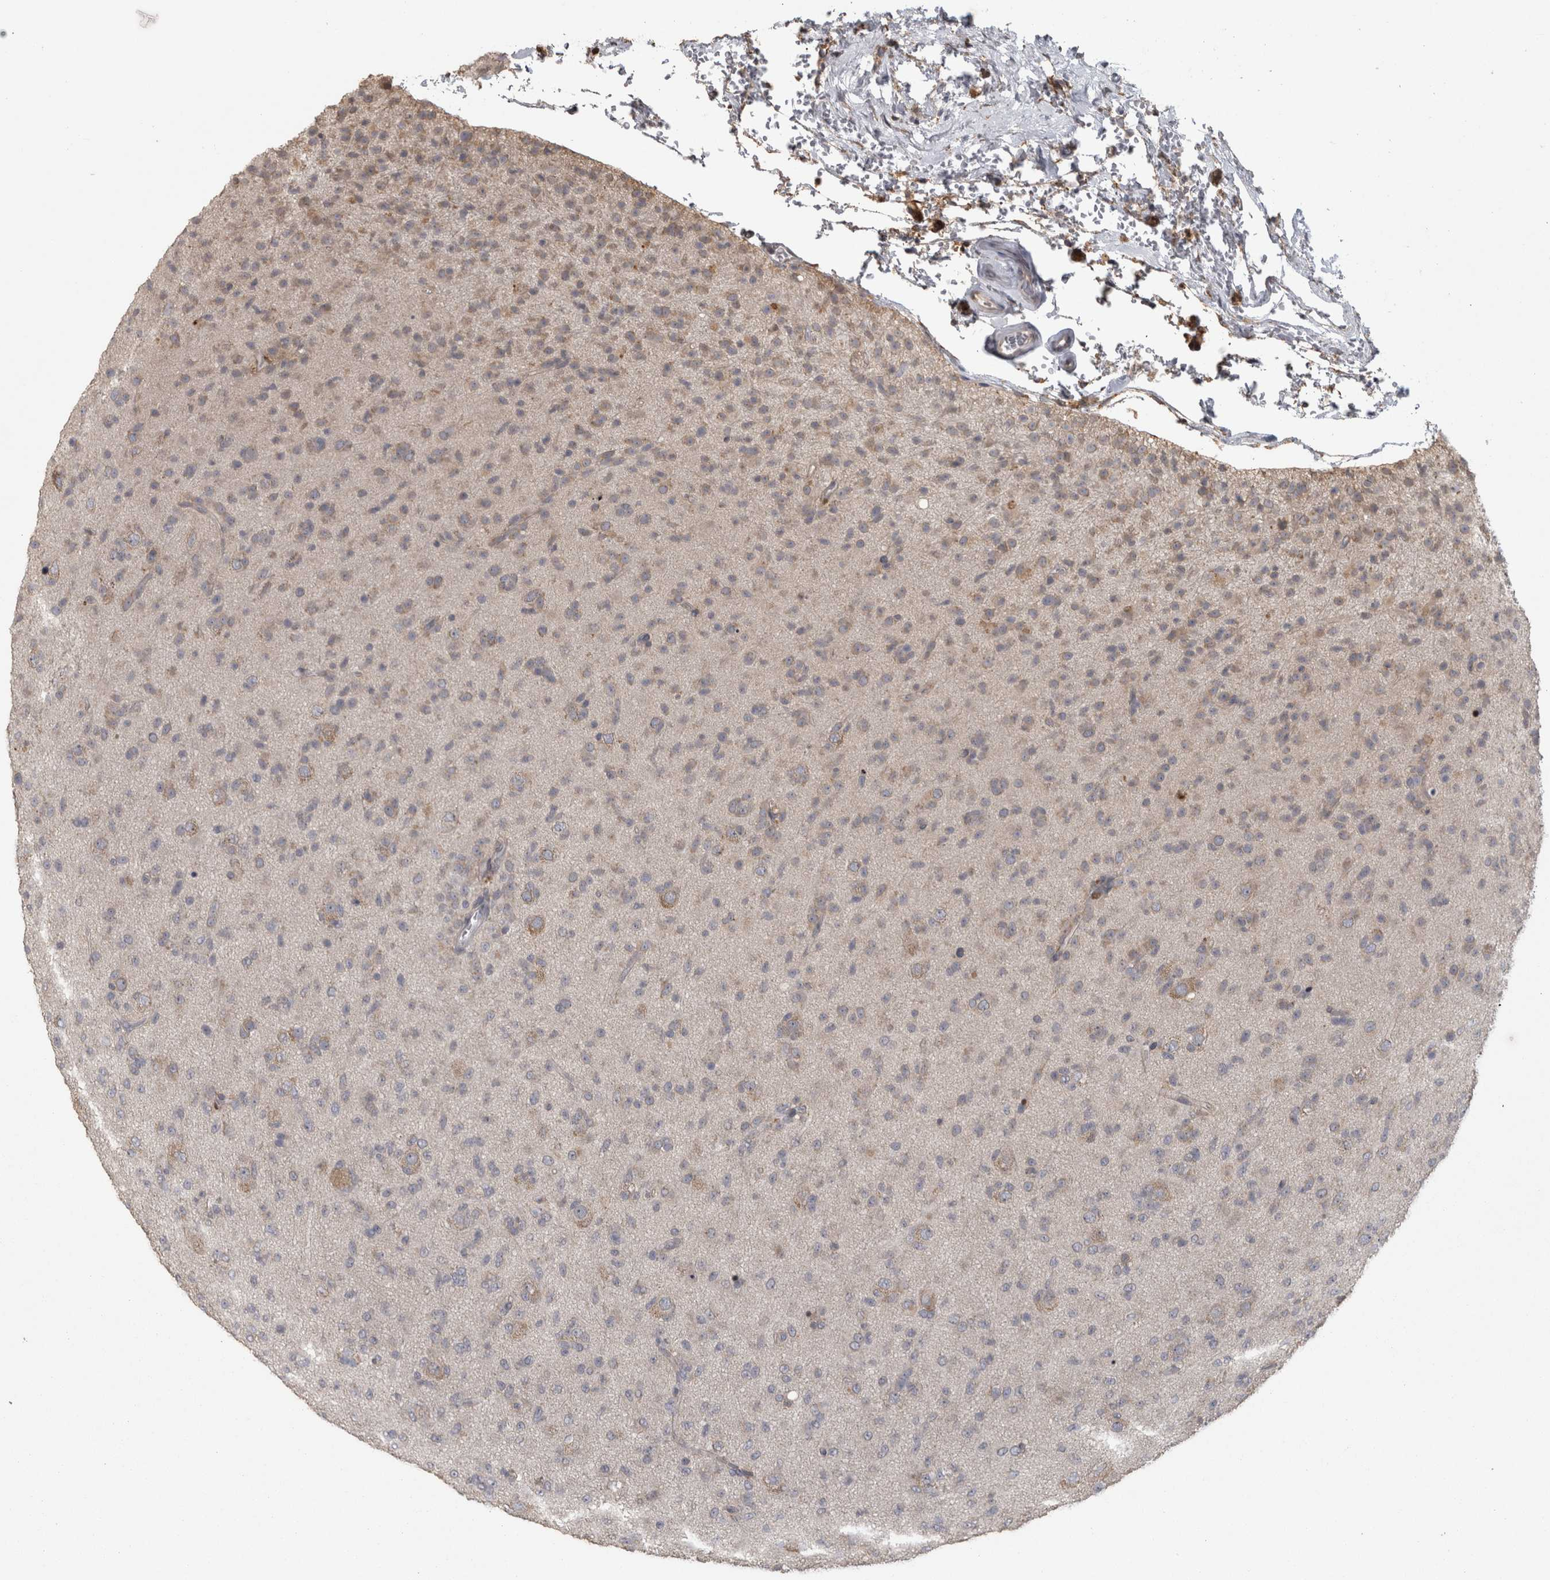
{"staining": {"intensity": "negative", "quantity": "none", "location": "none"}, "tissue": "glioma", "cell_type": "Tumor cells", "image_type": "cancer", "snomed": [{"axis": "morphology", "description": "Glioma, malignant, Low grade"}, {"axis": "topography", "description": "Brain"}], "caption": "The histopathology image exhibits no staining of tumor cells in glioma.", "gene": "RAB29", "patient": {"sex": "male", "age": 65}}